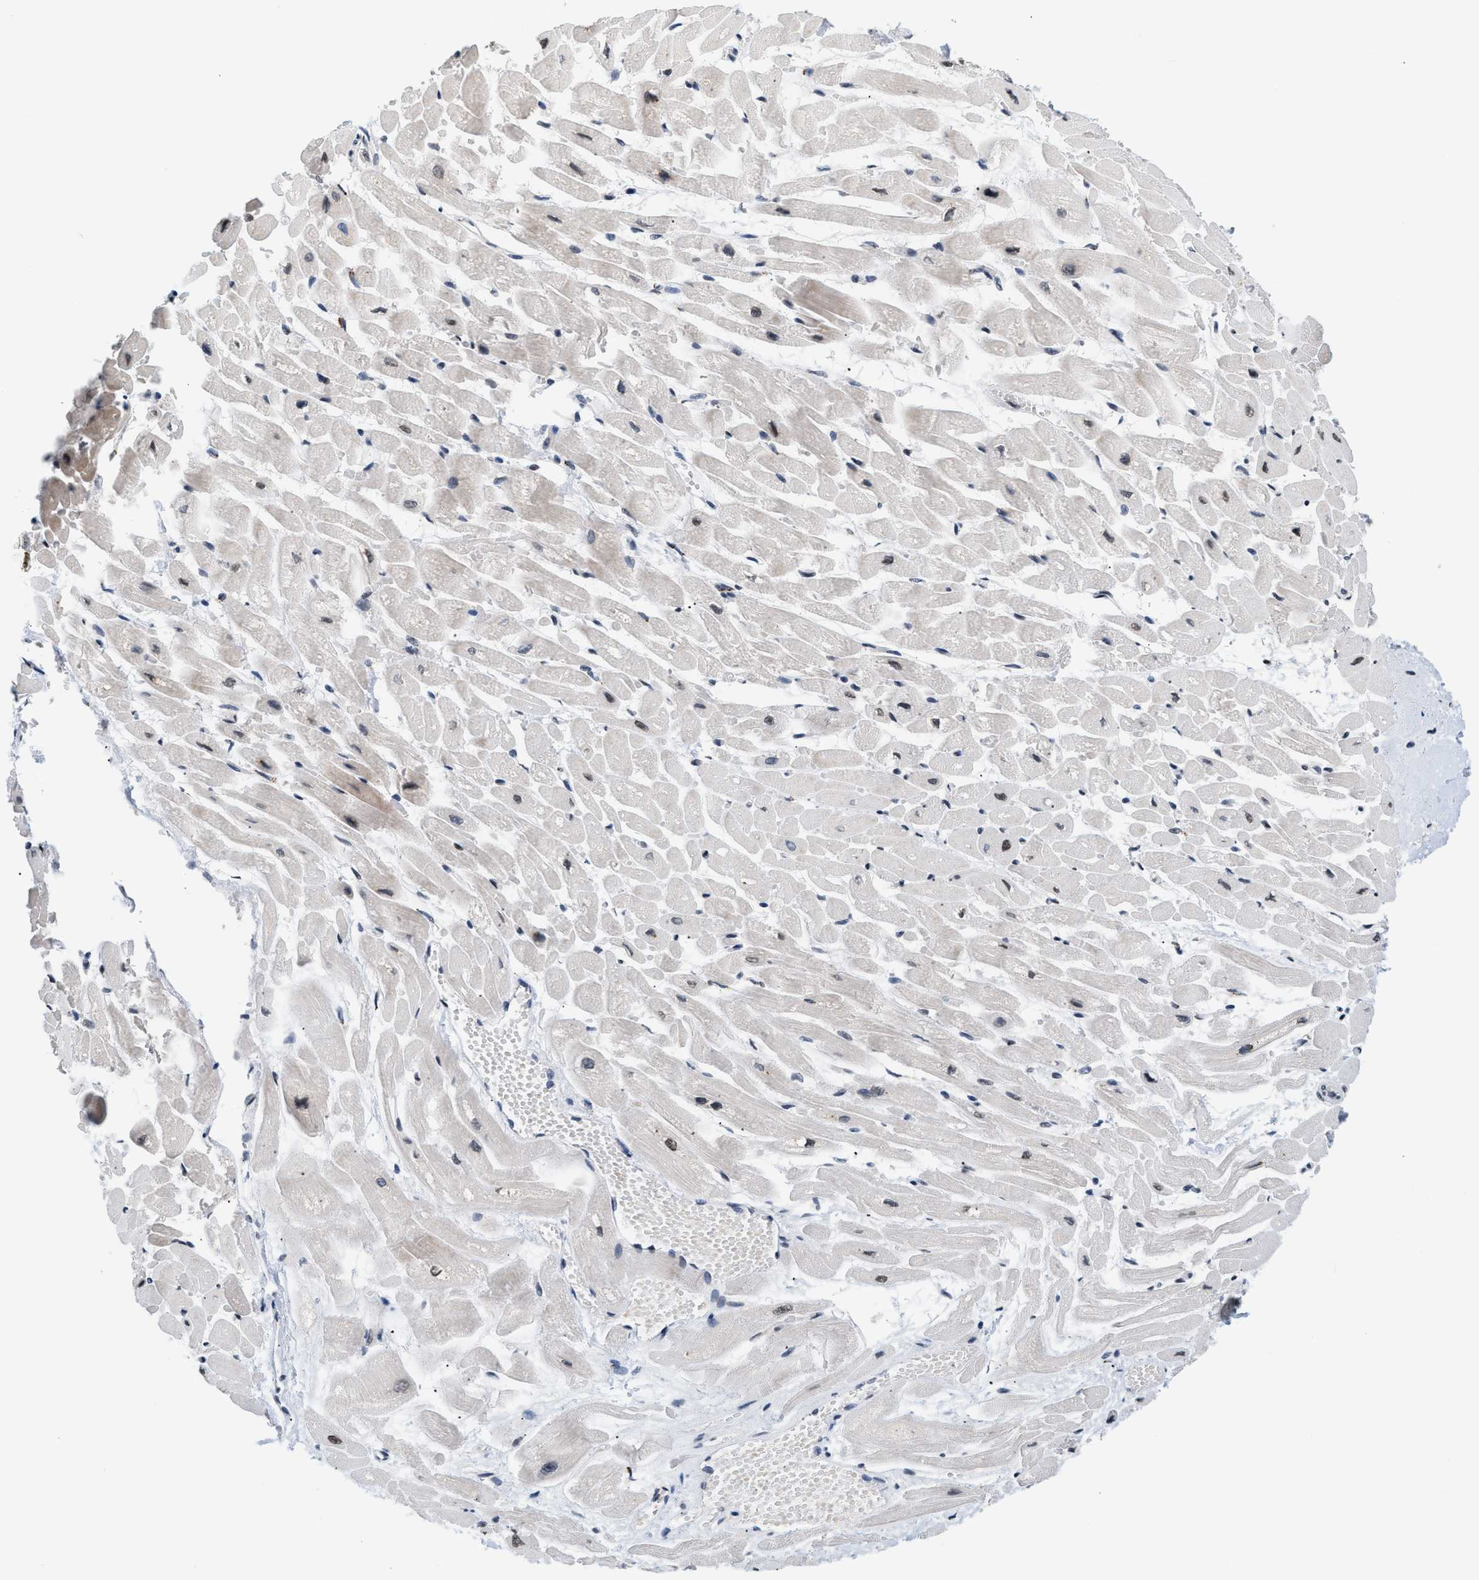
{"staining": {"intensity": "weak", "quantity": "<25%", "location": "cytoplasmic/membranous,nuclear"}, "tissue": "heart muscle", "cell_type": "Cardiomyocytes", "image_type": "normal", "snomed": [{"axis": "morphology", "description": "Normal tissue, NOS"}, {"axis": "topography", "description": "Heart"}], "caption": "DAB (3,3'-diaminobenzidine) immunohistochemical staining of unremarkable human heart muscle exhibits no significant staining in cardiomyocytes.", "gene": "RAF1", "patient": {"sex": "male", "age": 45}}